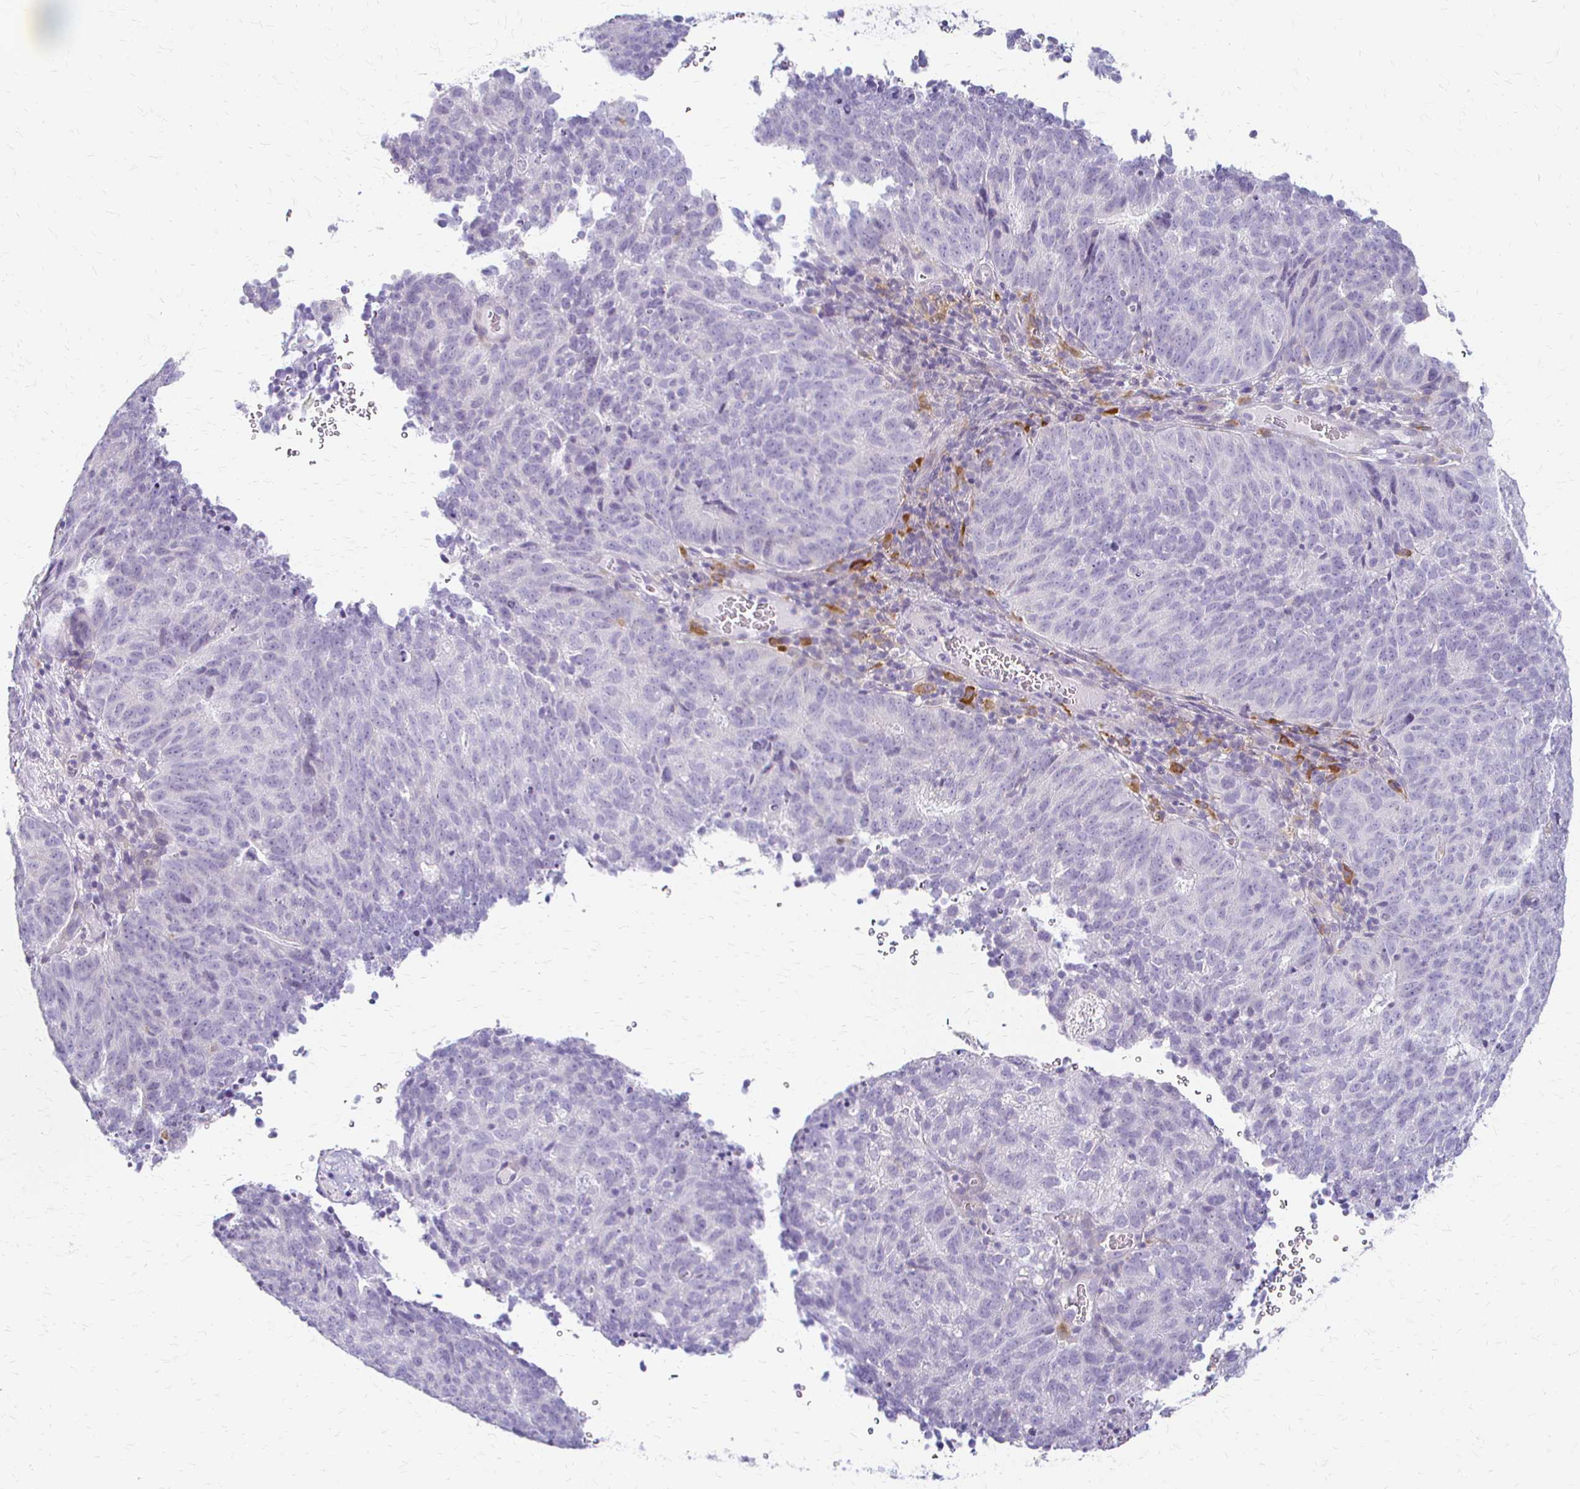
{"staining": {"intensity": "negative", "quantity": "none", "location": "none"}, "tissue": "cervical cancer", "cell_type": "Tumor cells", "image_type": "cancer", "snomed": [{"axis": "morphology", "description": "Adenocarcinoma, NOS"}, {"axis": "topography", "description": "Cervix"}], "caption": "Tumor cells are negative for protein expression in human cervical cancer.", "gene": "ACP5", "patient": {"sex": "female", "age": 38}}